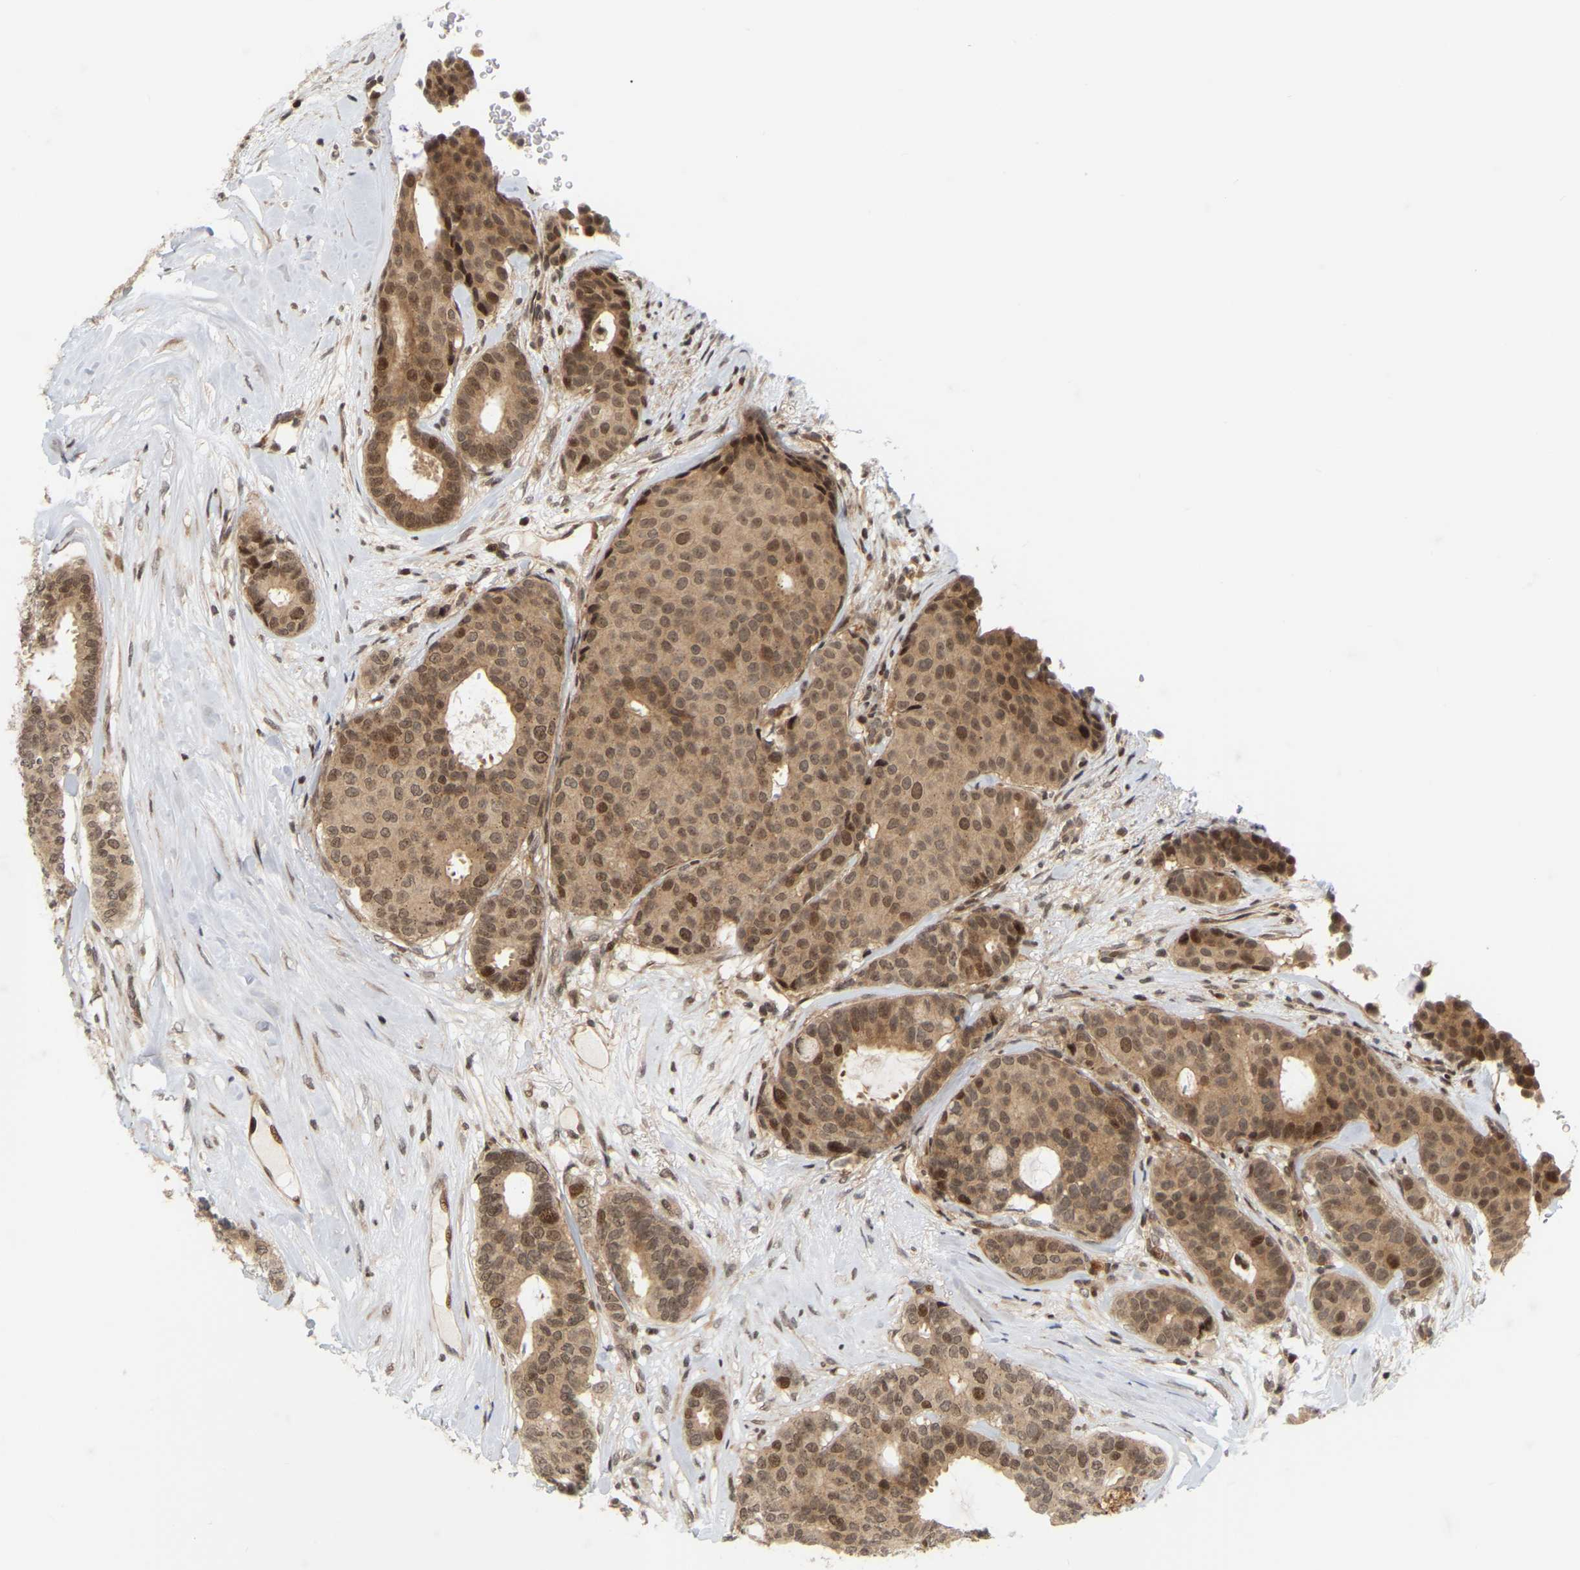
{"staining": {"intensity": "moderate", "quantity": ">75%", "location": "cytoplasmic/membranous,nuclear"}, "tissue": "breast cancer", "cell_type": "Tumor cells", "image_type": "cancer", "snomed": [{"axis": "morphology", "description": "Duct carcinoma"}, {"axis": "topography", "description": "Breast"}], "caption": "This is an image of IHC staining of intraductal carcinoma (breast), which shows moderate positivity in the cytoplasmic/membranous and nuclear of tumor cells.", "gene": "NFE2L2", "patient": {"sex": "female", "age": 75}}